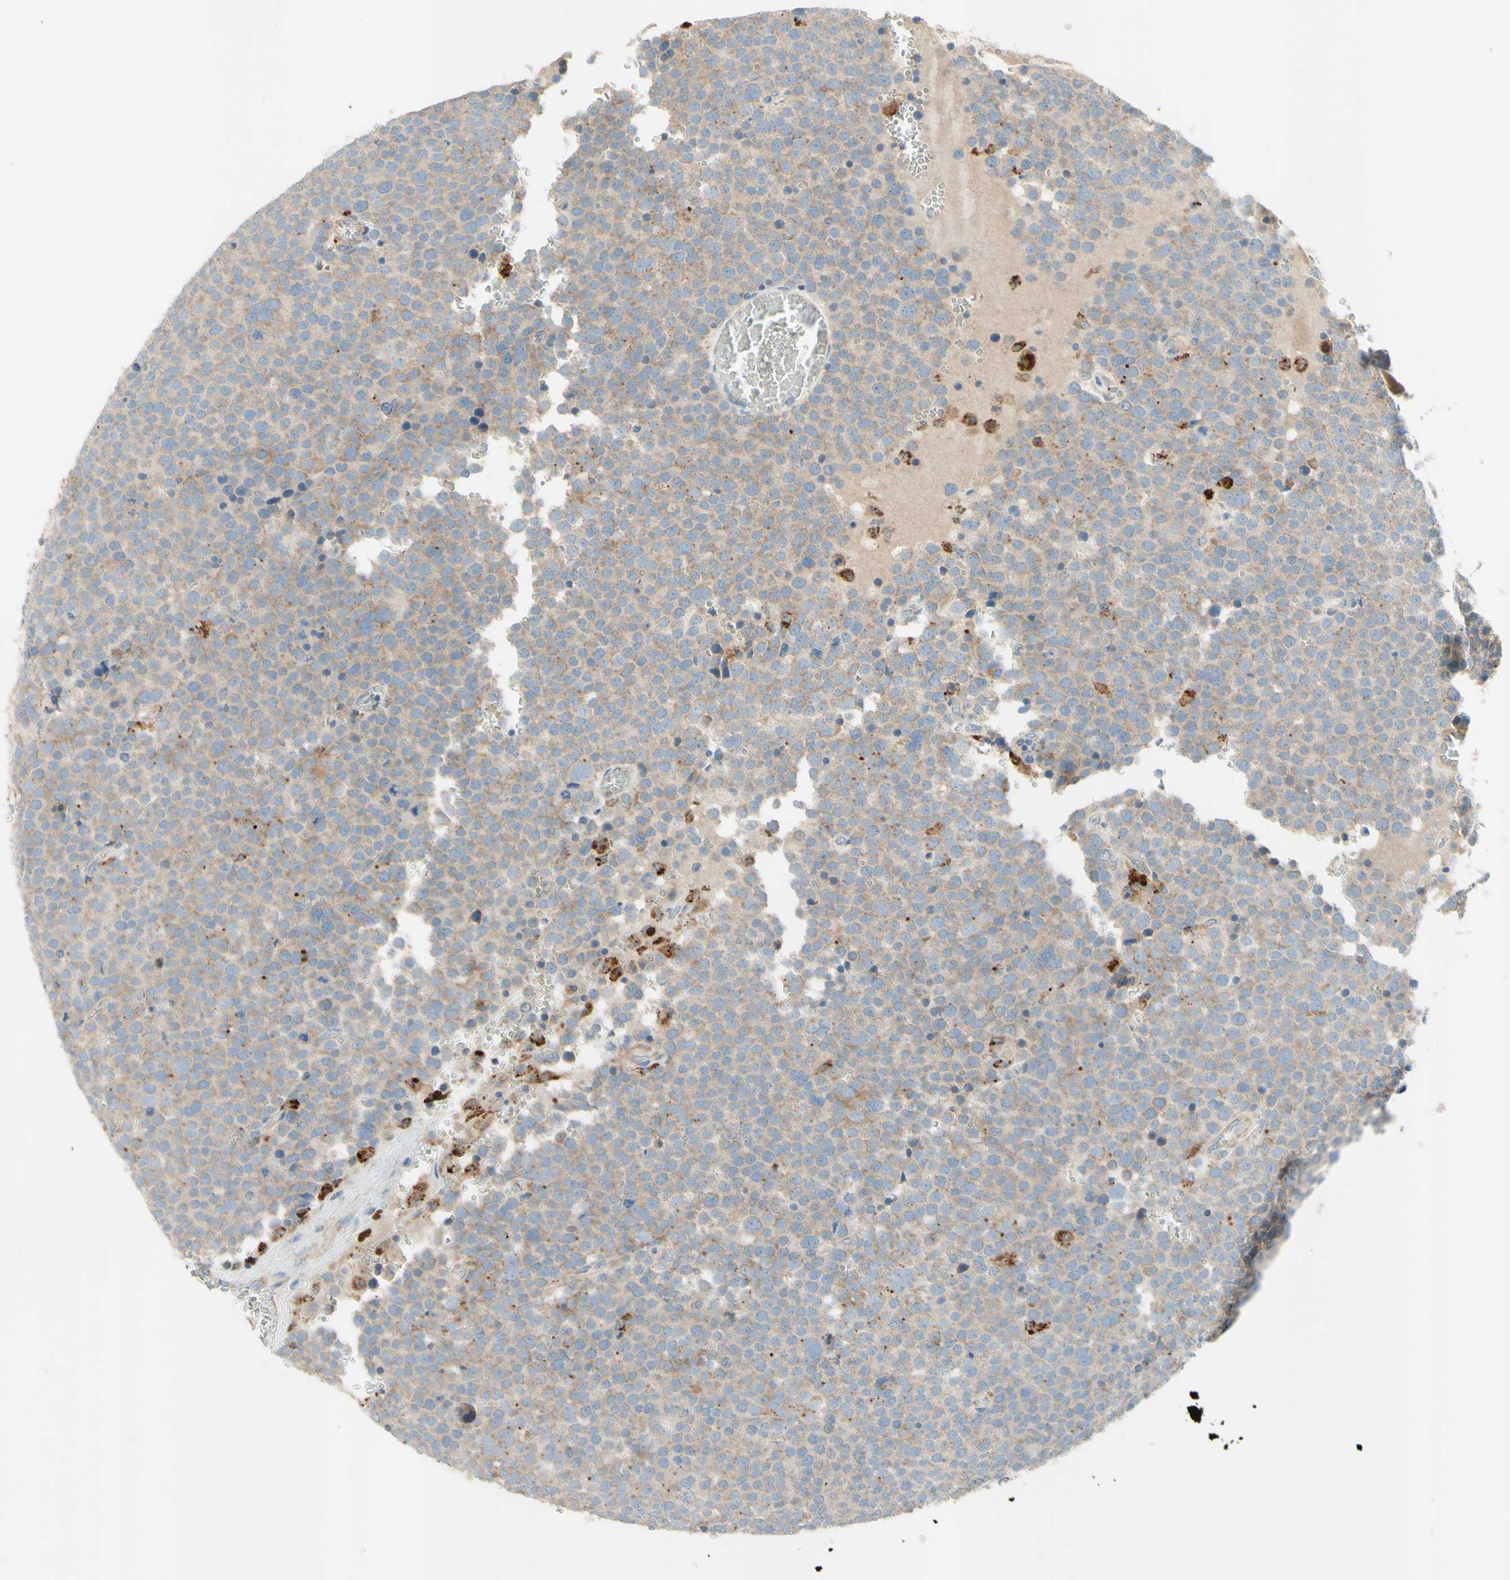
{"staining": {"intensity": "weak", "quantity": ">75%", "location": "cytoplasmic/membranous"}, "tissue": "testis cancer", "cell_type": "Tumor cells", "image_type": "cancer", "snomed": [{"axis": "morphology", "description": "Seminoma, NOS"}, {"axis": "topography", "description": "Testis"}], "caption": "An immunohistochemistry micrograph of neoplastic tissue is shown. Protein staining in brown shows weak cytoplasmic/membranous positivity in seminoma (testis) within tumor cells. The staining was performed using DAB (3,3'-diaminobenzidine), with brown indicating positive protein expression. Nuclei are stained blue with hematoxylin.", "gene": "ARMC10", "patient": {"sex": "male", "age": 71}}